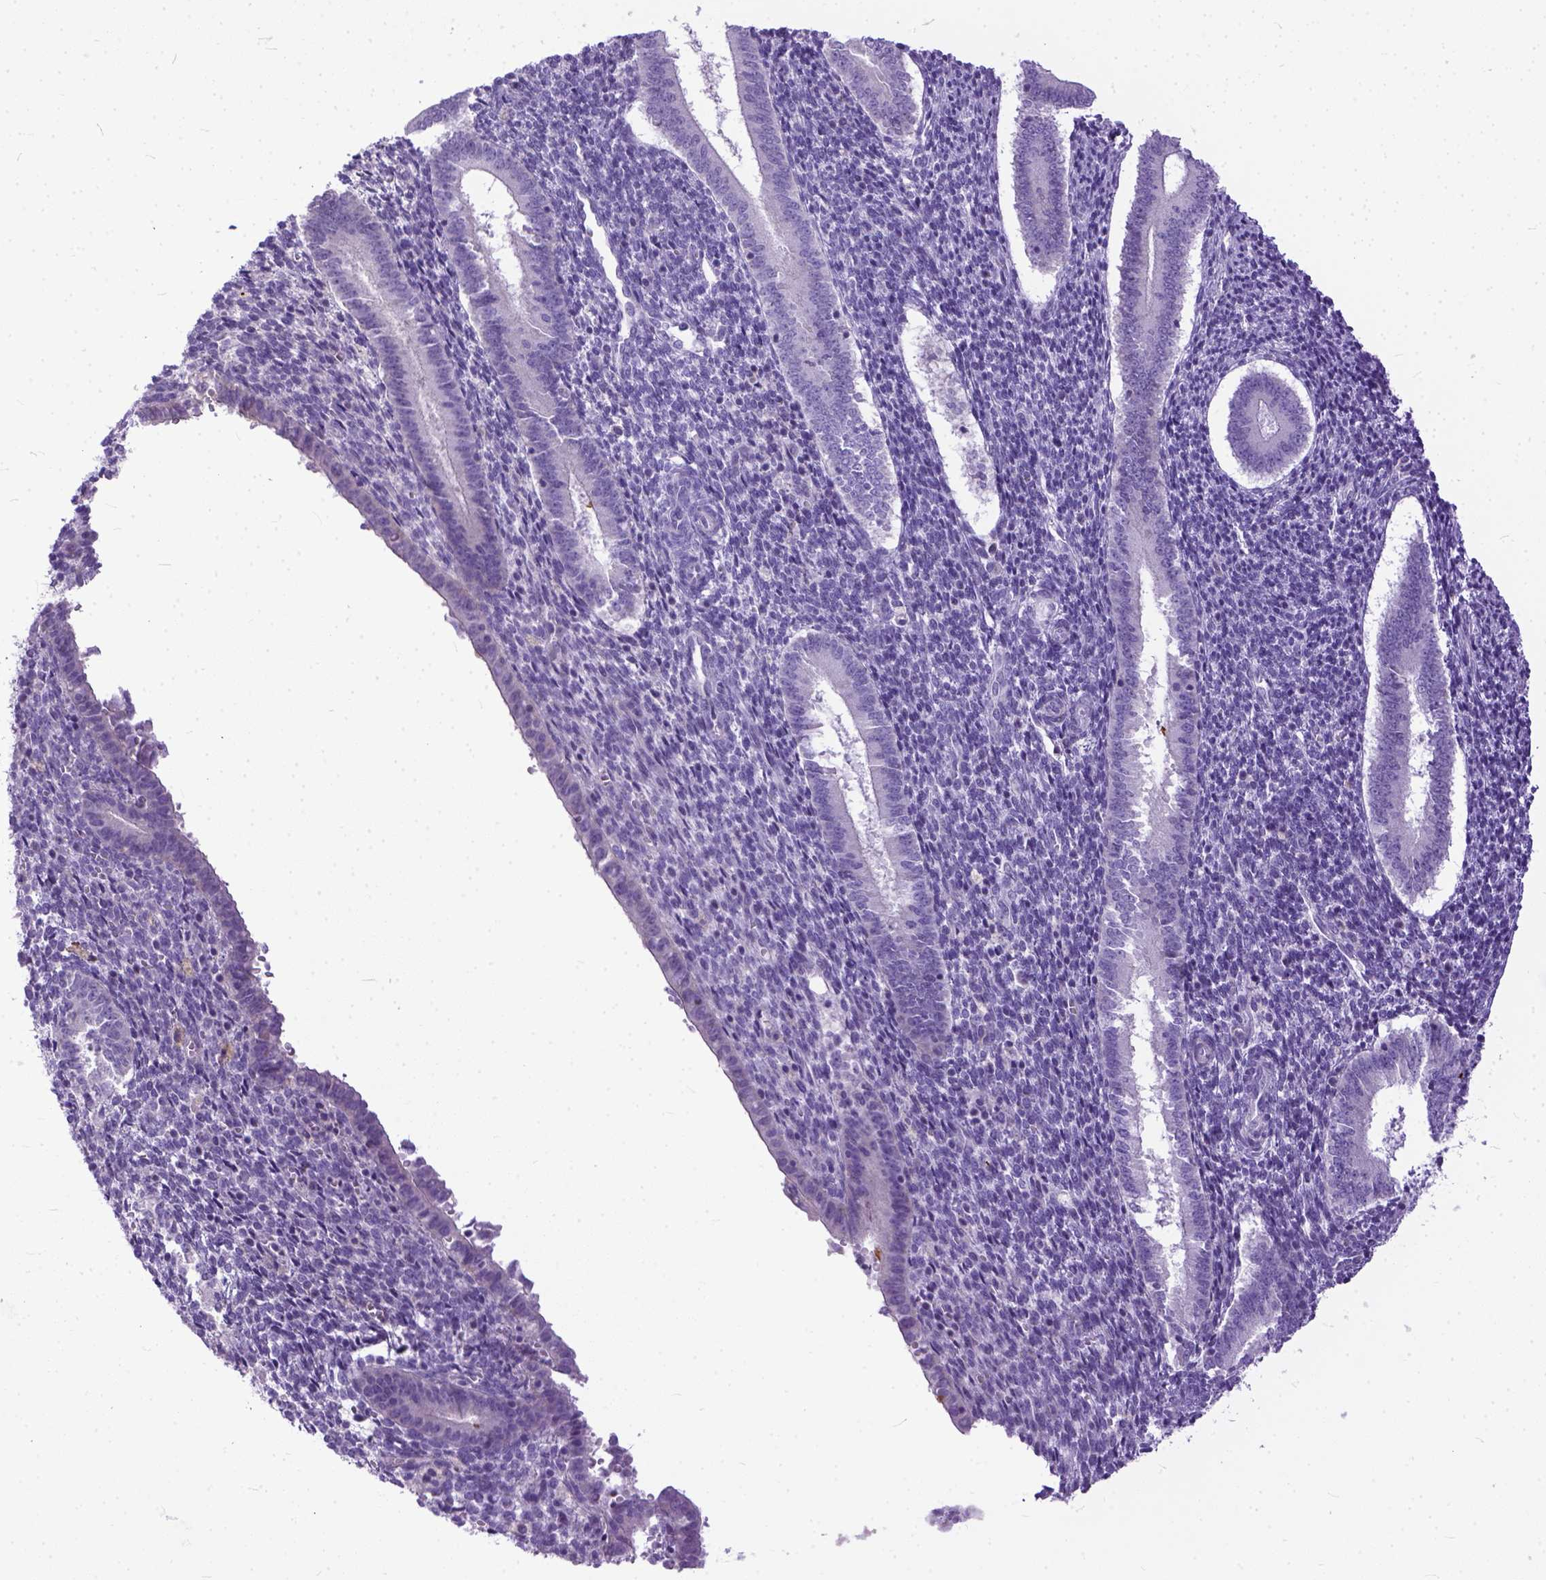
{"staining": {"intensity": "negative", "quantity": "none", "location": "none"}, "tissue": "endometrium", "cell_type": "Cells in endometrial stroma", "image_type": "normal", "snomed": [{"axis": "morphology", "description": "Normal tissue, NOS"}, {"axis": "topography", "description": "Endometrium"}], "caption": "Cells in endometrial stroma are negative for brown protein staining in normal endometrium. Brightfield microscopy of IHC stained with DAB (brown) and hematoxylin (blue), captured at high magnification.", "gene": "PLK5", "patient": {"sex": "female", "age": 25}}